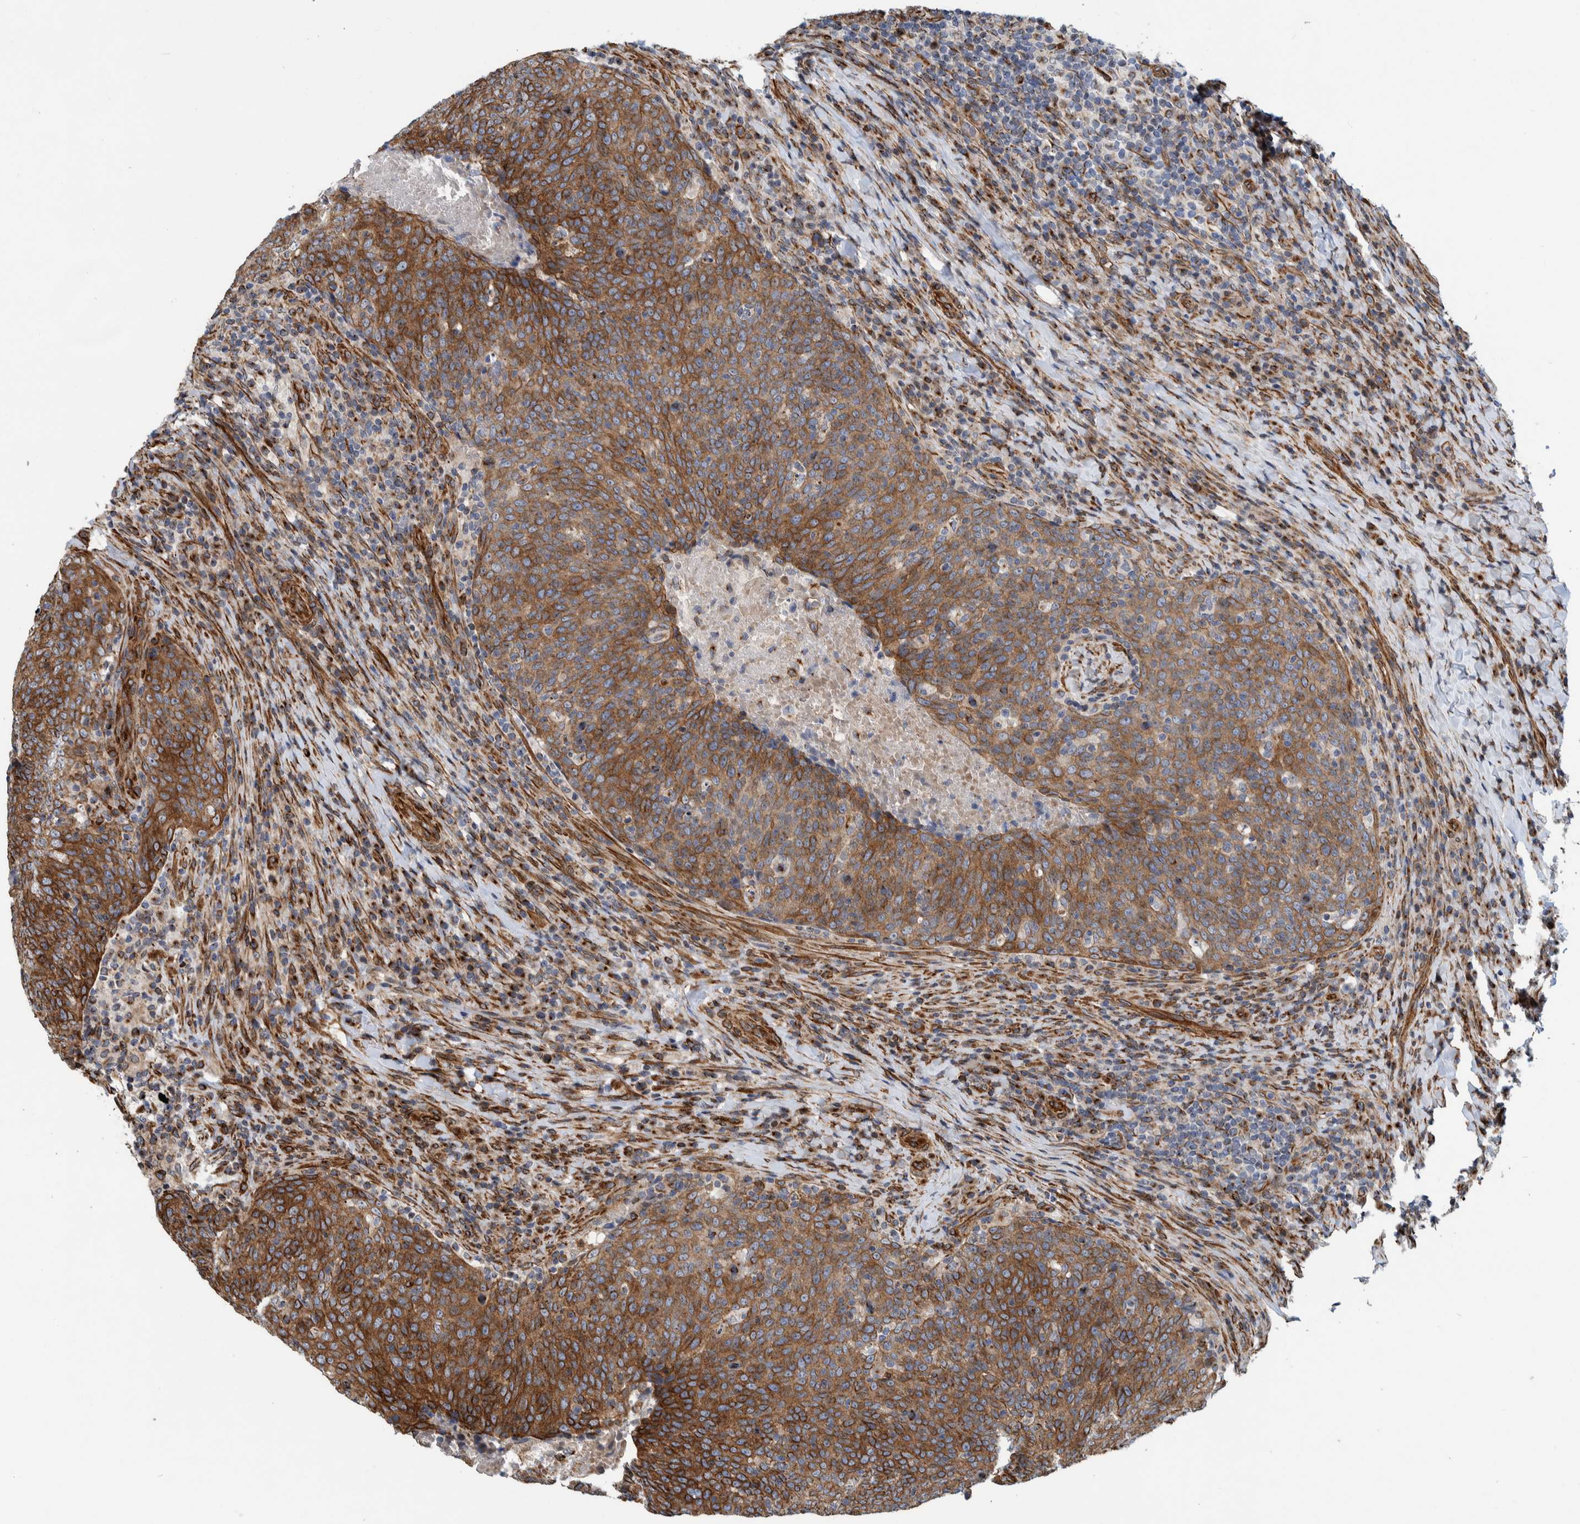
{"staining": {"intensity": "strong", "quantity": ">75%", "location": "cytoplasmic/membranous"}, "tissue": "head and neck cancer", "cell_type": "Tumor cells", "image_type": "cancer", "snomed": [{"axis": "morphology", "description": "Squamous cell carcinoma, NOS"}, {"axis": "morphology", "description": "Squamous cell carcinoma, metastatic, NOS"}, {"axis": "topography", "description": "Lymph node"}, {"axis": "topography", "description": "Head-Neck"}], "caption": "A high amount of strong cytoplasmic/membranous staining is identified in approximately >75% of tumor cells in head and neck metastatic squamous cell carcinoma tissue.", "gene": "CCDC57", "patient": {"sex": "male", "age": 62}}